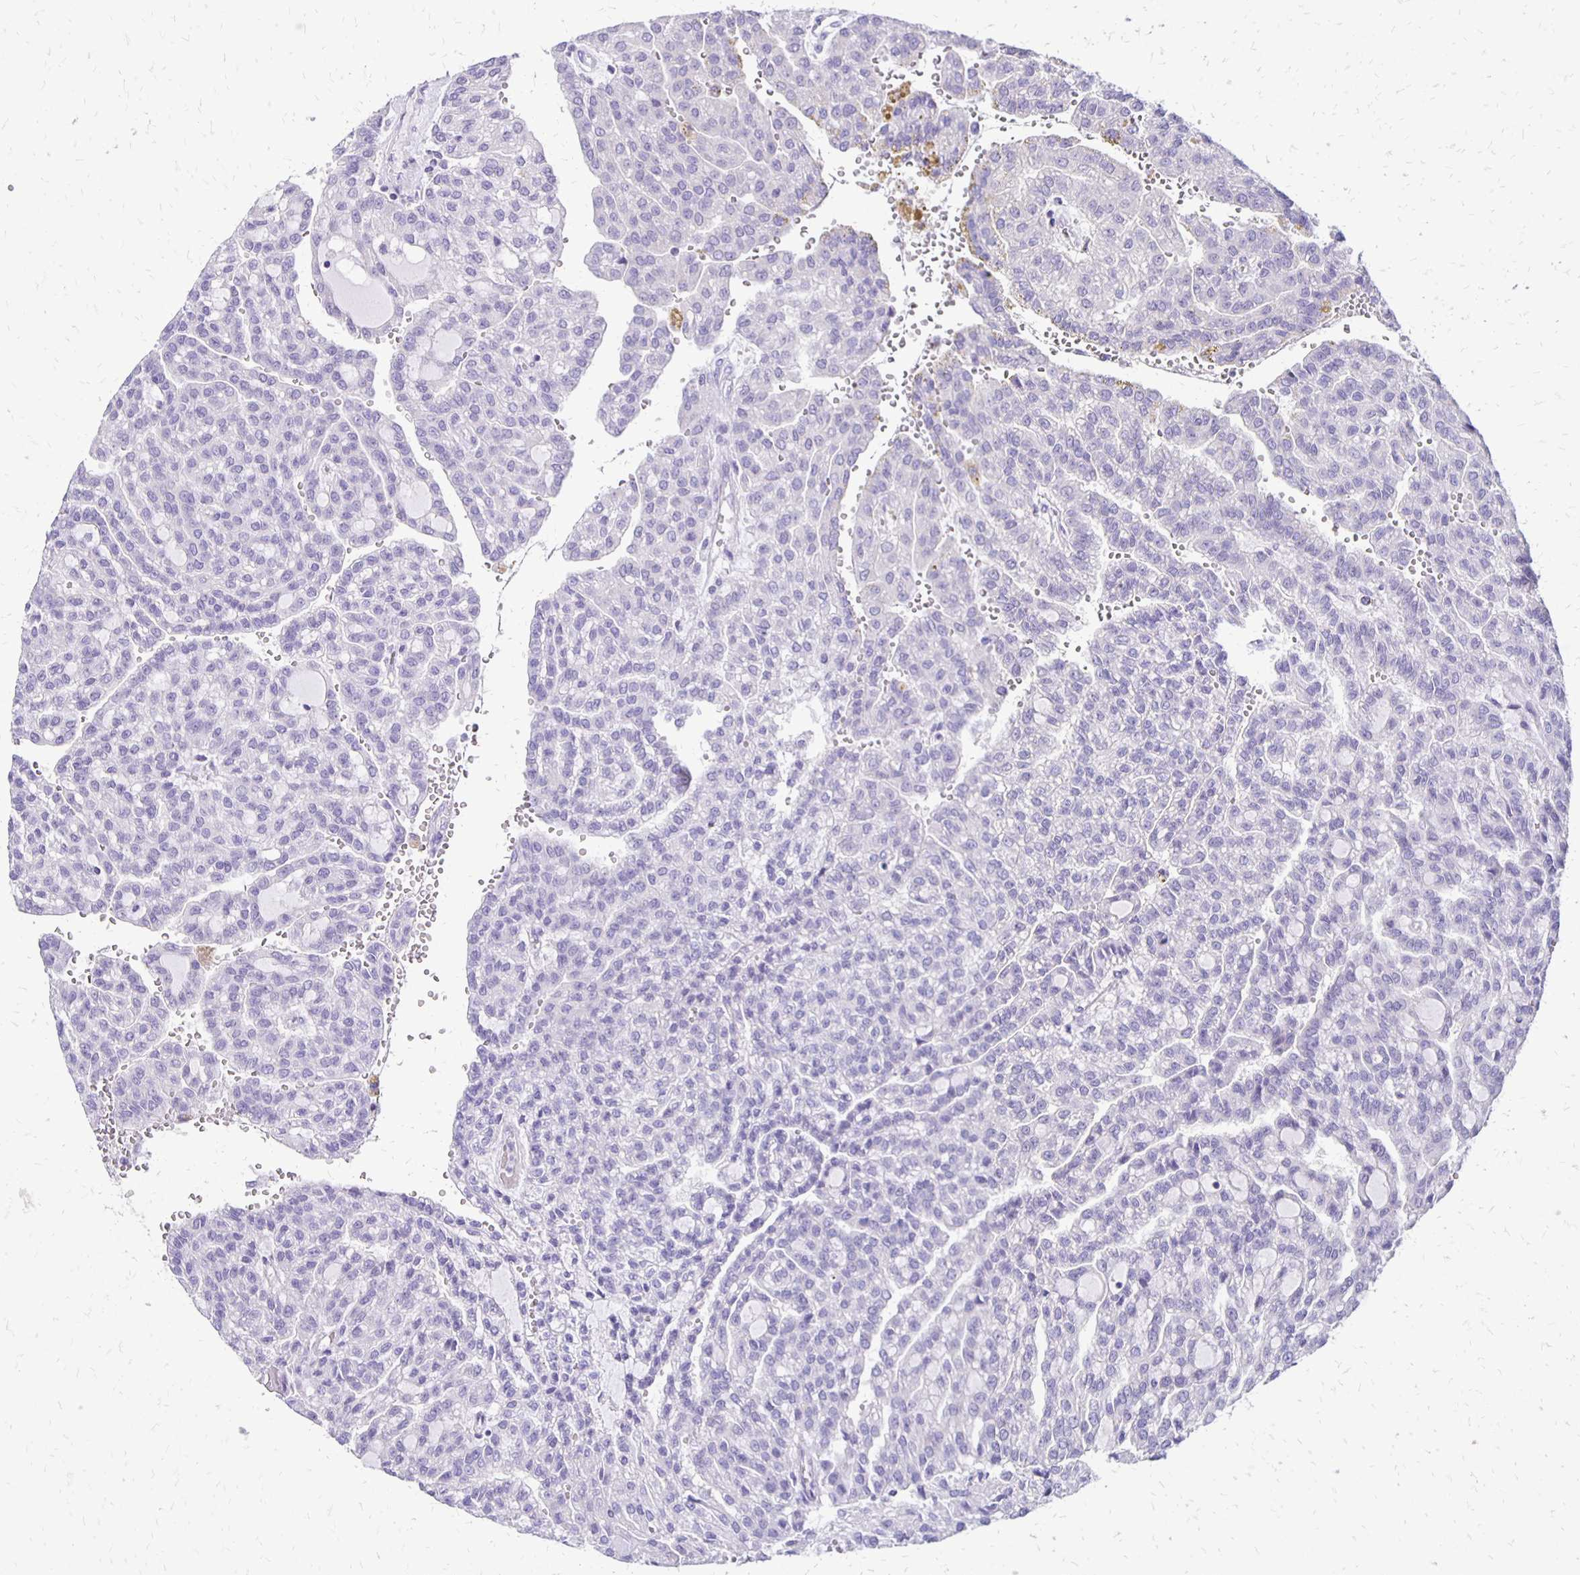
{"staining": {"intensity": "negative", "quantity": "none", "location": "none"}, "tissue": "renal cancer", "cell_type": "Tumor cells", "image_type": "cancer", "snomed": [{"axis": "morphology", "description": "Adenocarcinoma, NOS"}, {"axis": "topography", "description": "Kidney"}], "caption": "A photomicrograph of human renal cancer is negative for staining in tumor cells. (Stains: DAB (3,3'-diaminobenzidine) IHC with hematoxylin counter stain, Microscopy: brightfield microscopy at high magnification).", "gene": "ANKRD45", "patient": {"sex": "male", "age": 63}}